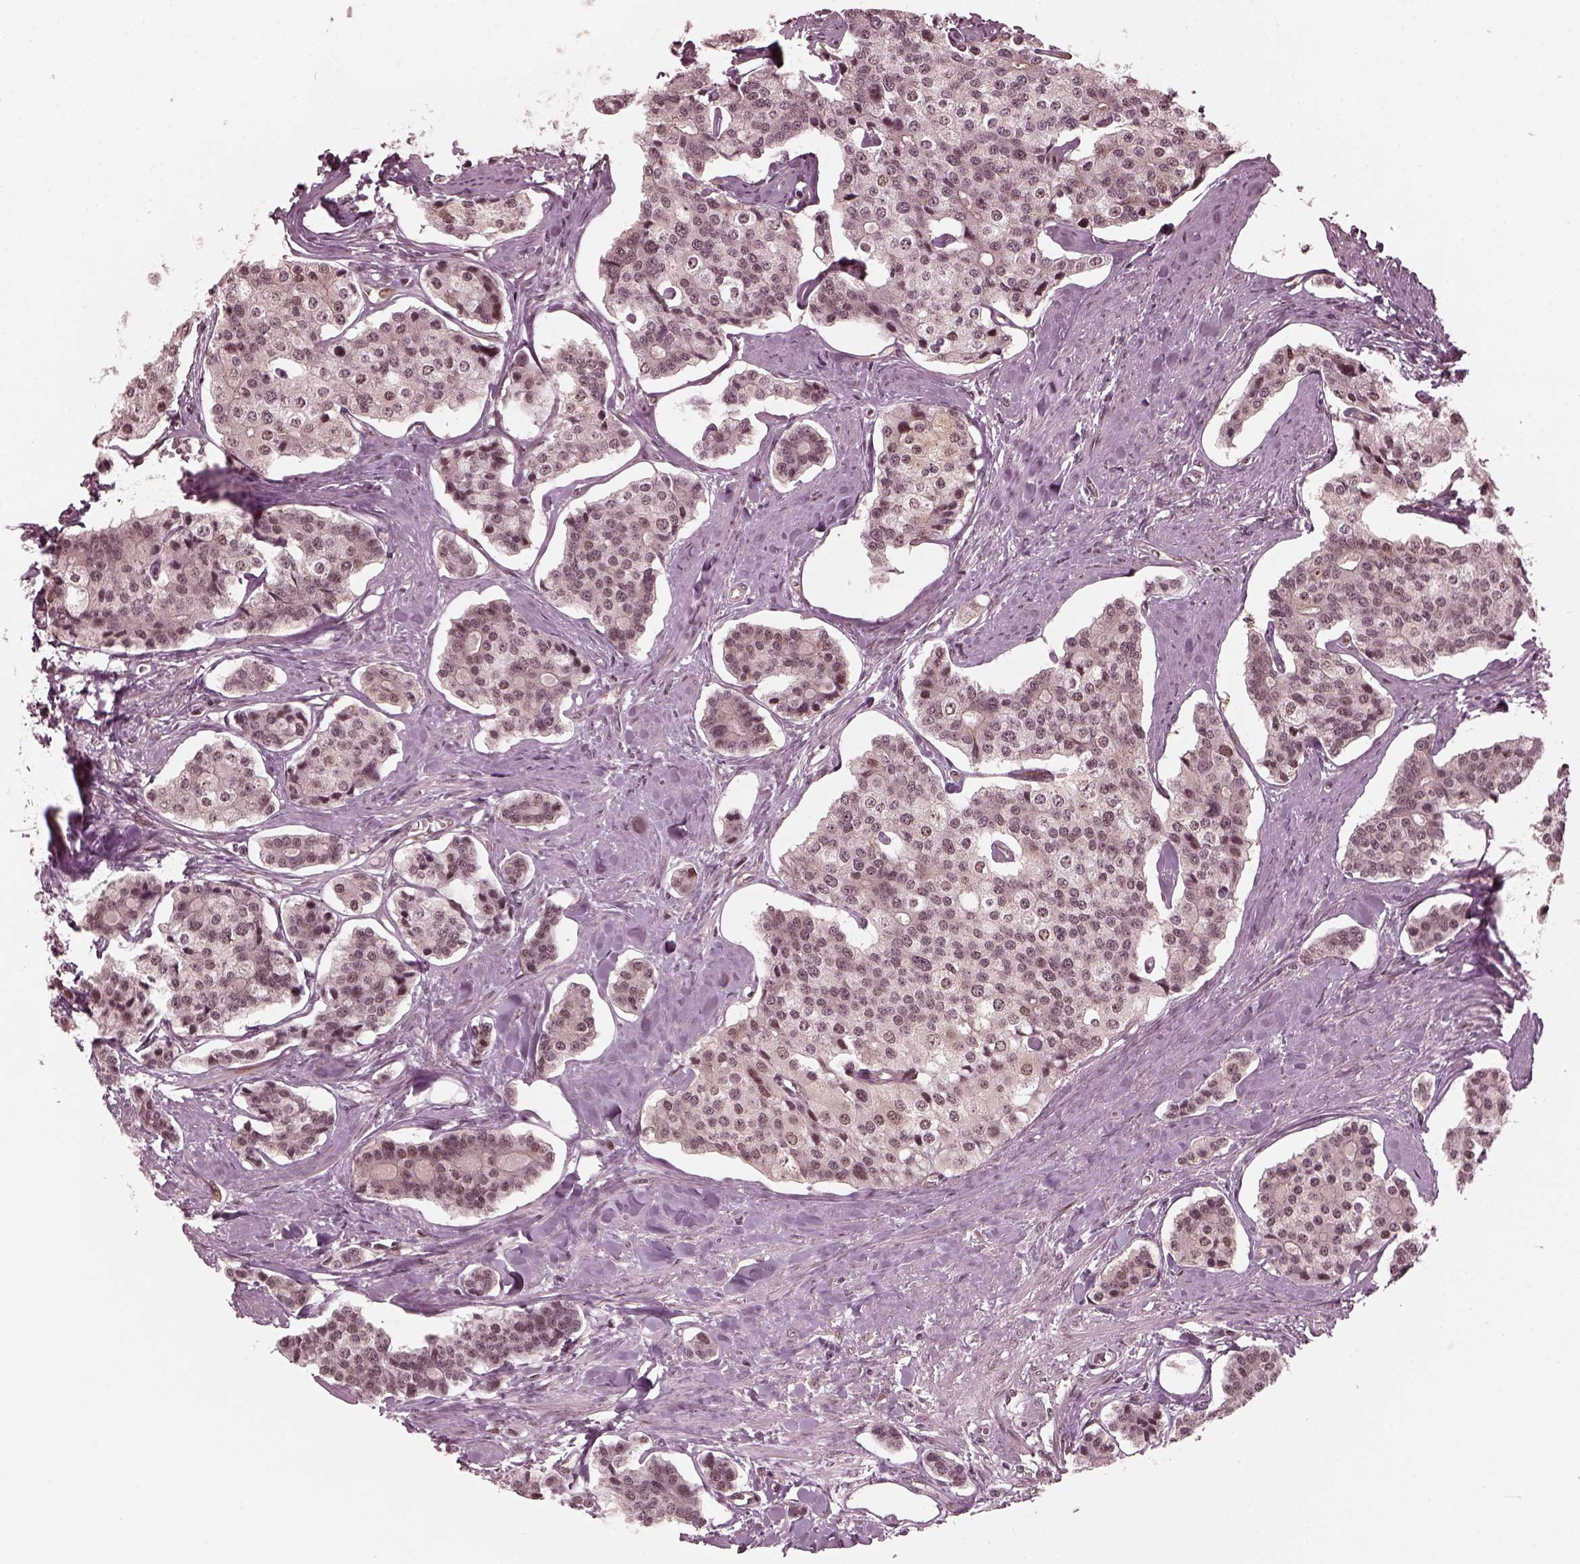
{"staining": {"intensity": "weak", "quantity": "<25%", "location": "nuclear"}, "tissue": "carcinoid", "cell_type": "Tumor cells", "image_type": "cancer", "snomed": [{"axis": "morphology", "description": "Carcinoid, malignant, NOS"}, {"axis": "topography", "description": "Small intestine"}], "caption": "This is an IHC photomicrograph of carcinoid. There is no positivity in tumor cells.", "gene": "TRIB3", "patient": {"sex": "female", "age": 65}}